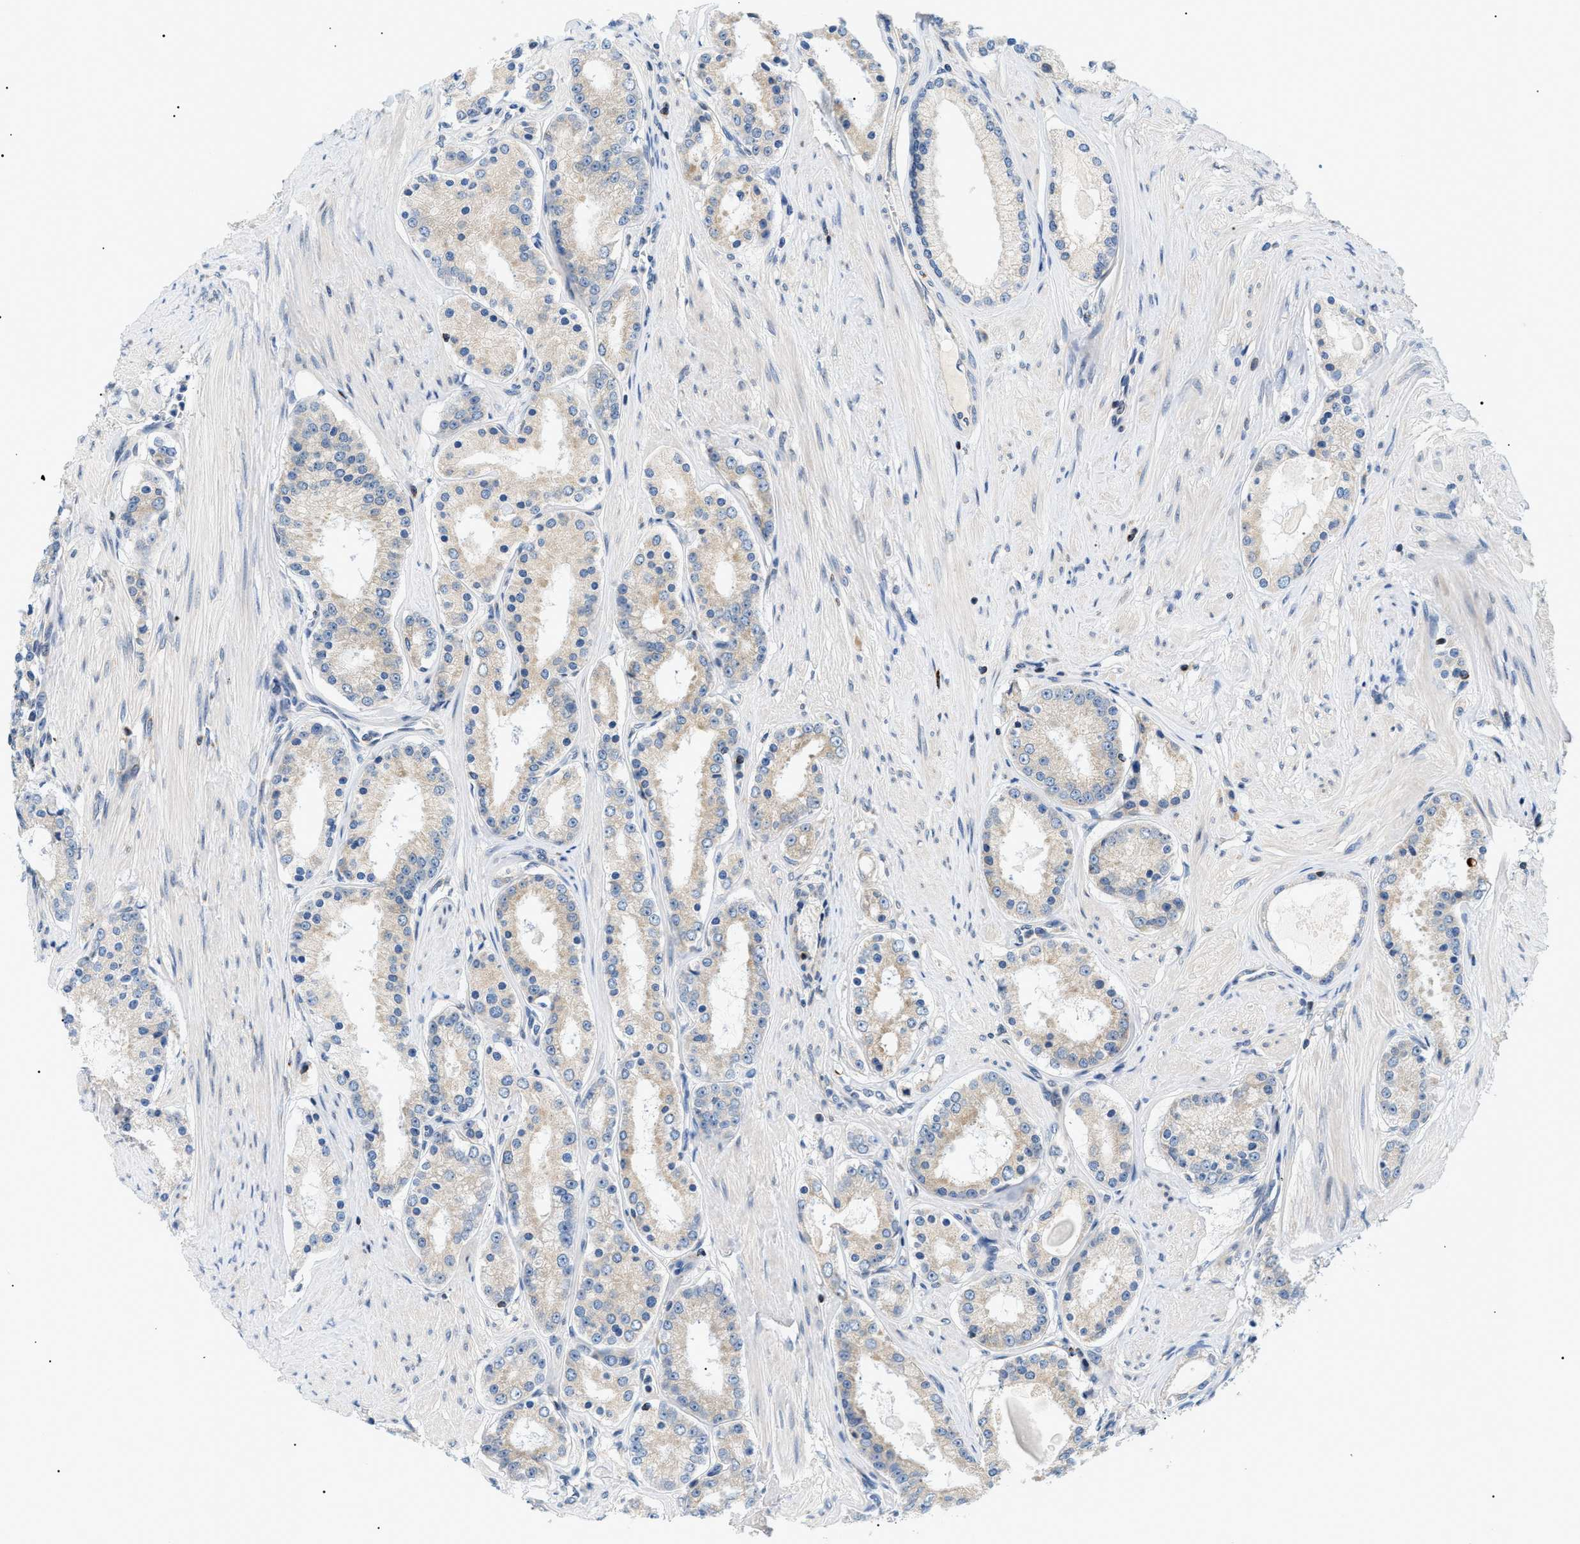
{"staining": {"intensity": "weak", "quantity": "25%-75%", "location": "cytoplasmic/membranous"}, "tissue": "prostate cancer", "cell_type": "Tumor cells", "image_type": "cancer", "snomed": [{"axis": "morphology", "description": "Adenocarcinoma, Low grade"}, {"axis": "topography", "description": "Prostate"}], "caption": "Prostate low-grade adenocarcinoma stained with a brown dye exhibits weak cytoplasmic/membranous positive expression in about 25%-75% of tumor cells.", "gene": "DERL1", "patient": {"sex": "male", "age": 63}}